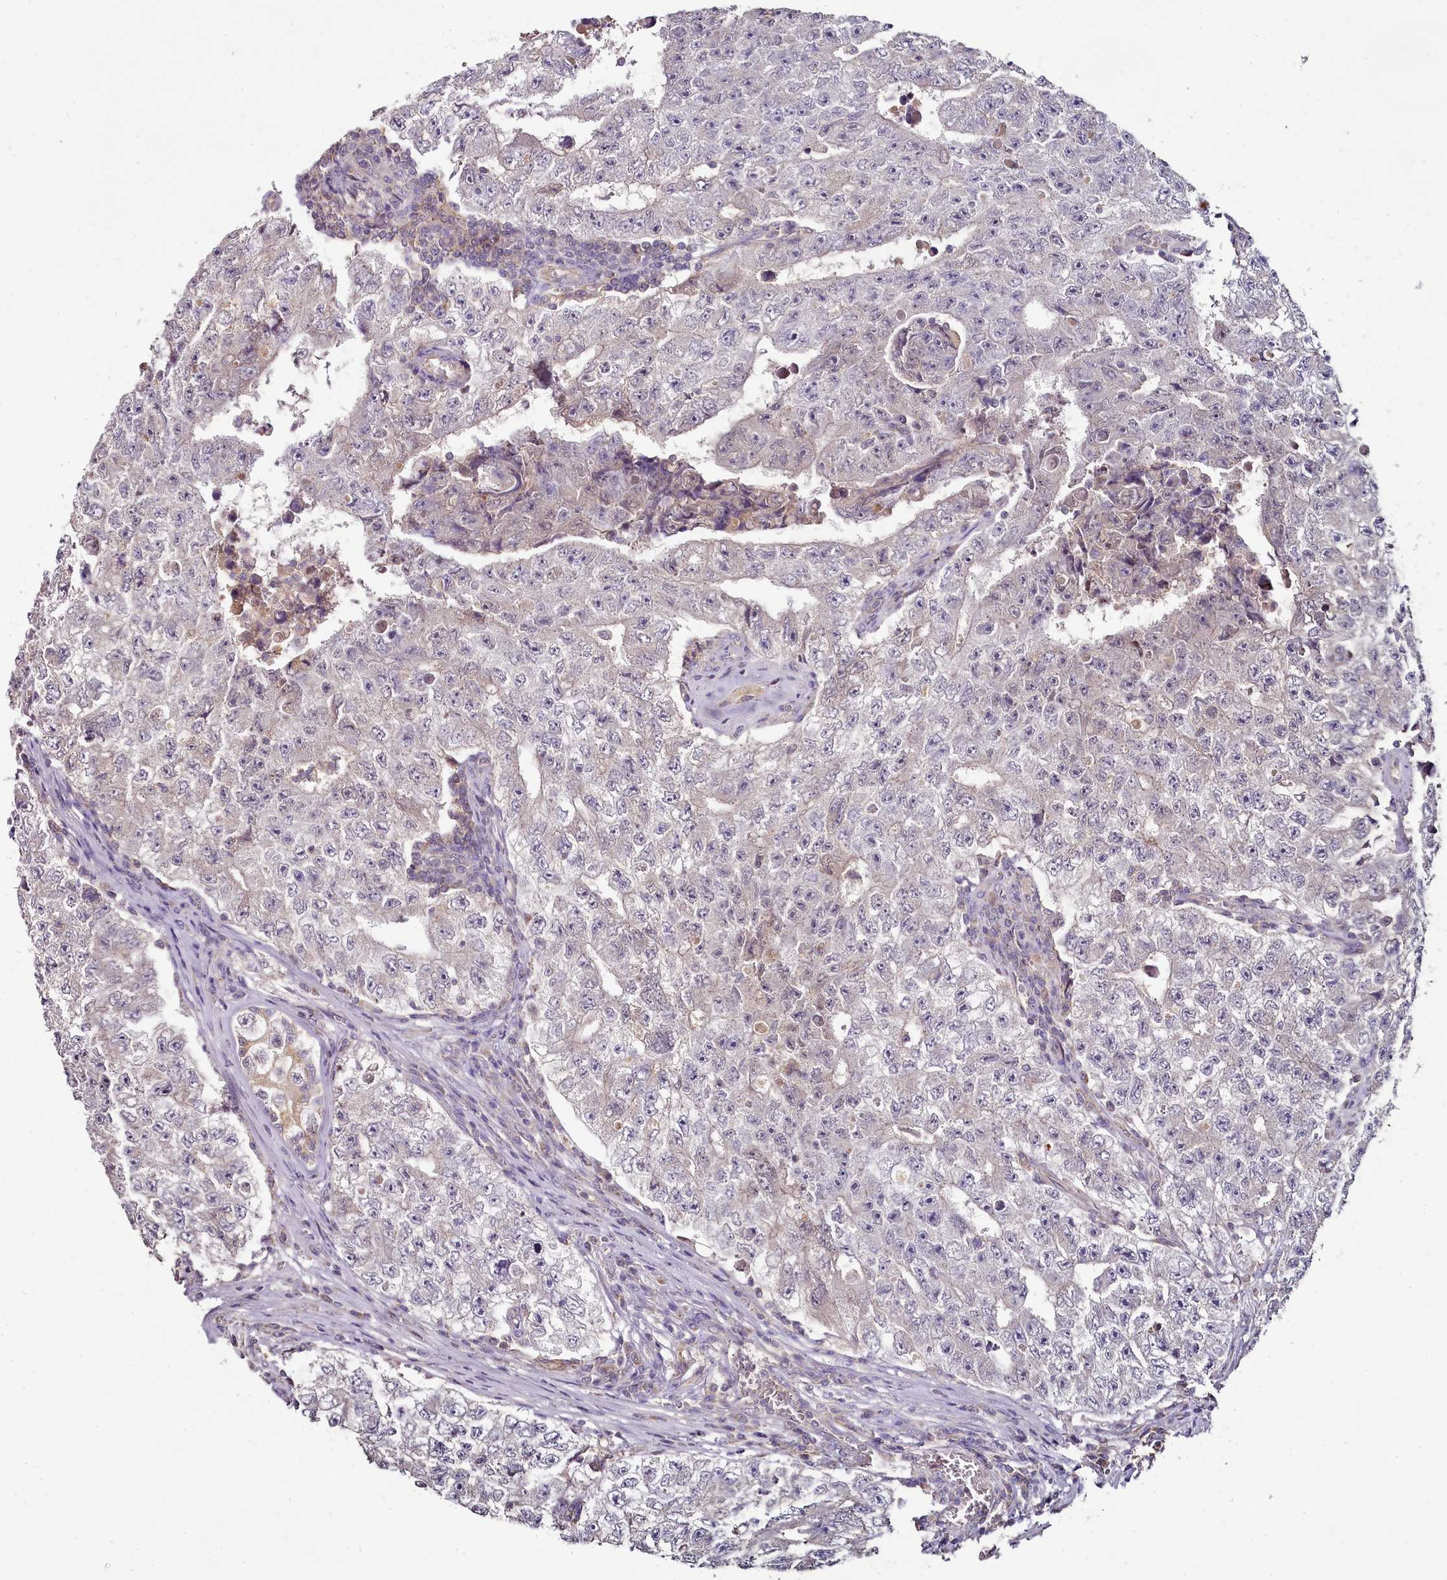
{"staining": {"intensity": "negative", "quantity": "none", "location": "none"}, "tissue": "testis cancer", "cell_type": "Tumor cells", "image_type": "cancer", "snomed": [{"axis": "morphology", "description": "Carcinoma, Embryonal, NOS"}, {"axis": "topography", "description": "Testis"}], "caption": "DAB (3,3'-diaminobenzidine) immunohistochemical staining of testis cancer displays no significant expression in tumor cells. (Brightfield microscopy of DAB IHC at high magnification).", "gene": "ACSS1", "patient": {"sex": "male", "age": 17}}